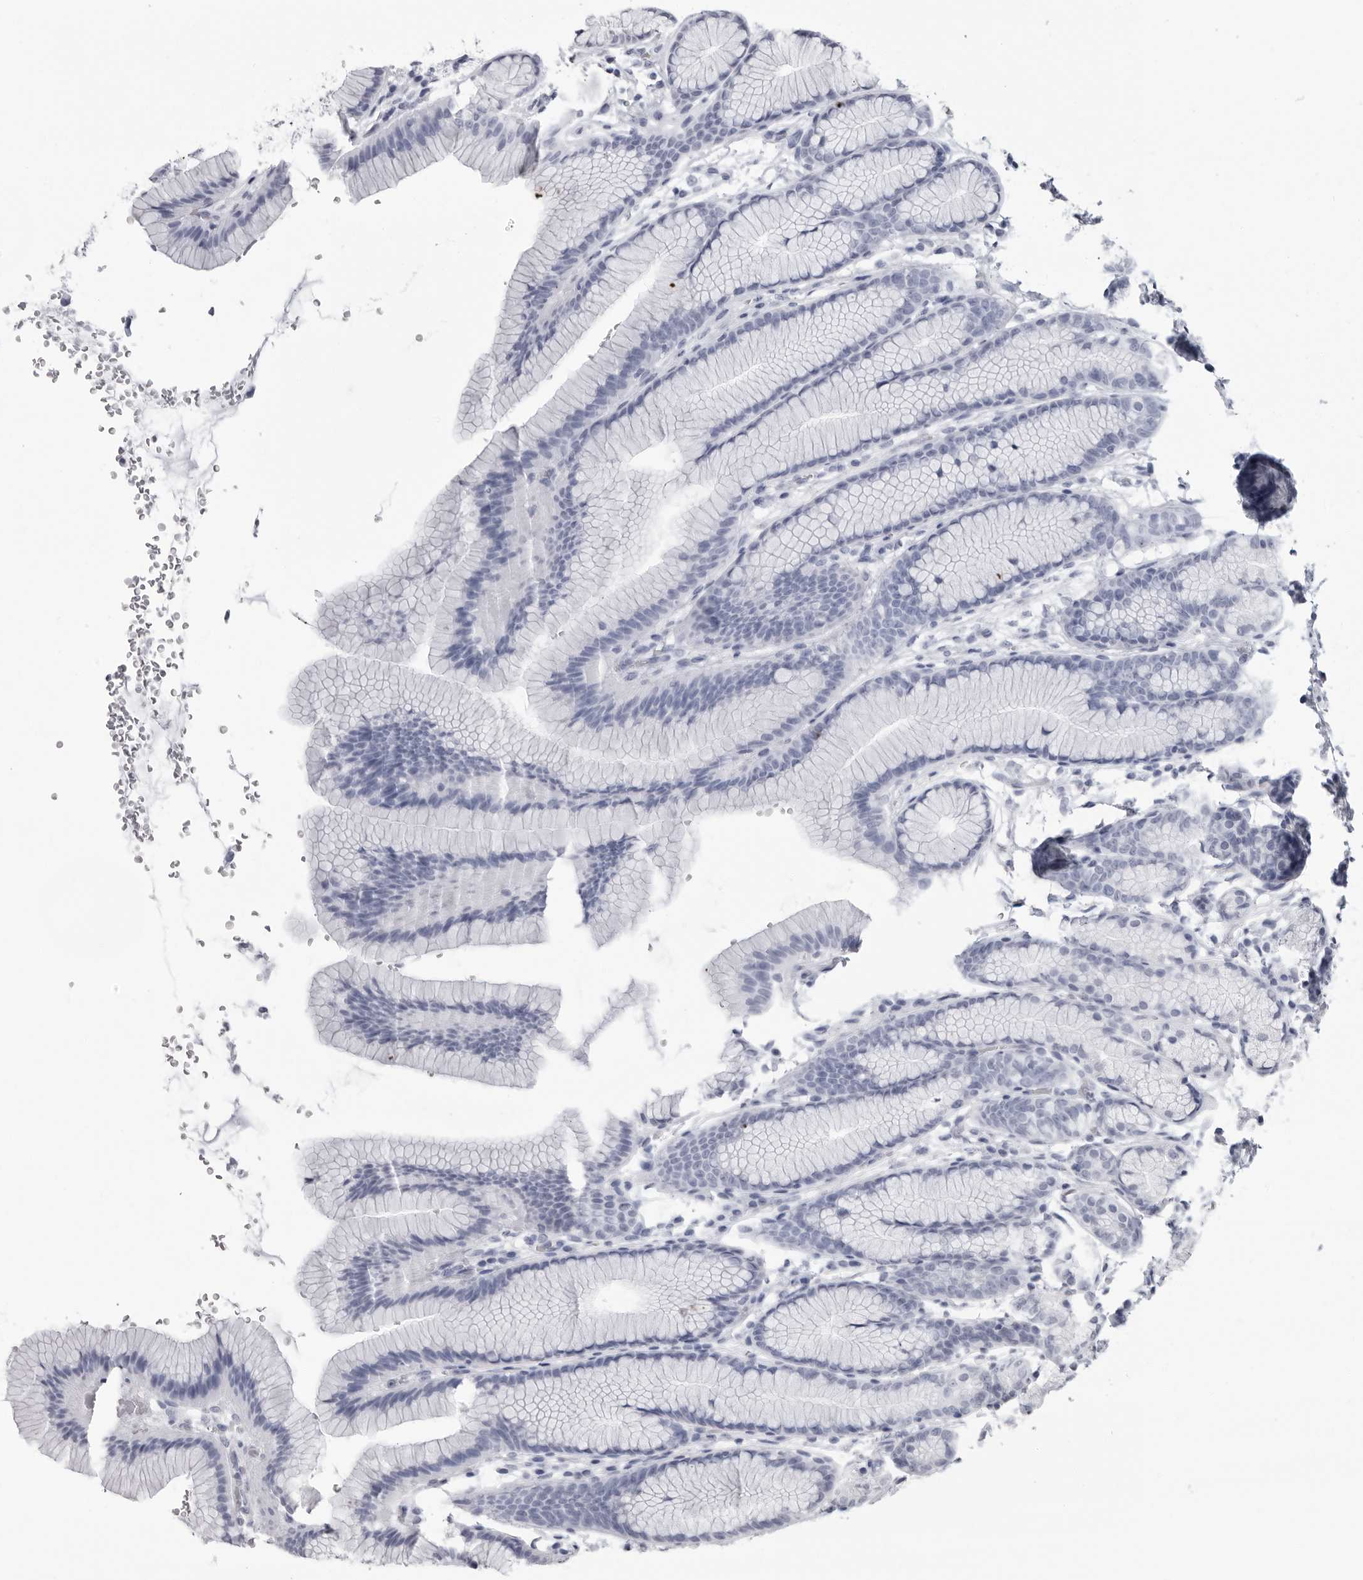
{"staining": {"intensity": "negative", "quantity": "none", "location": "none"}, "tissue": "stomach", "cell_type": "Glandular cells", "image_type": "normal", "snomed": [{"axis": "morphology", "description": "Normal tissue, NOS"}, {"axis": "topography", "description": "Stomach"}], "caption": "The micrograph exhibits no staining of glandular cells in benign stomach.", "gene": "HEPACAM", "patient": {"sex": "male", "age": 42}}